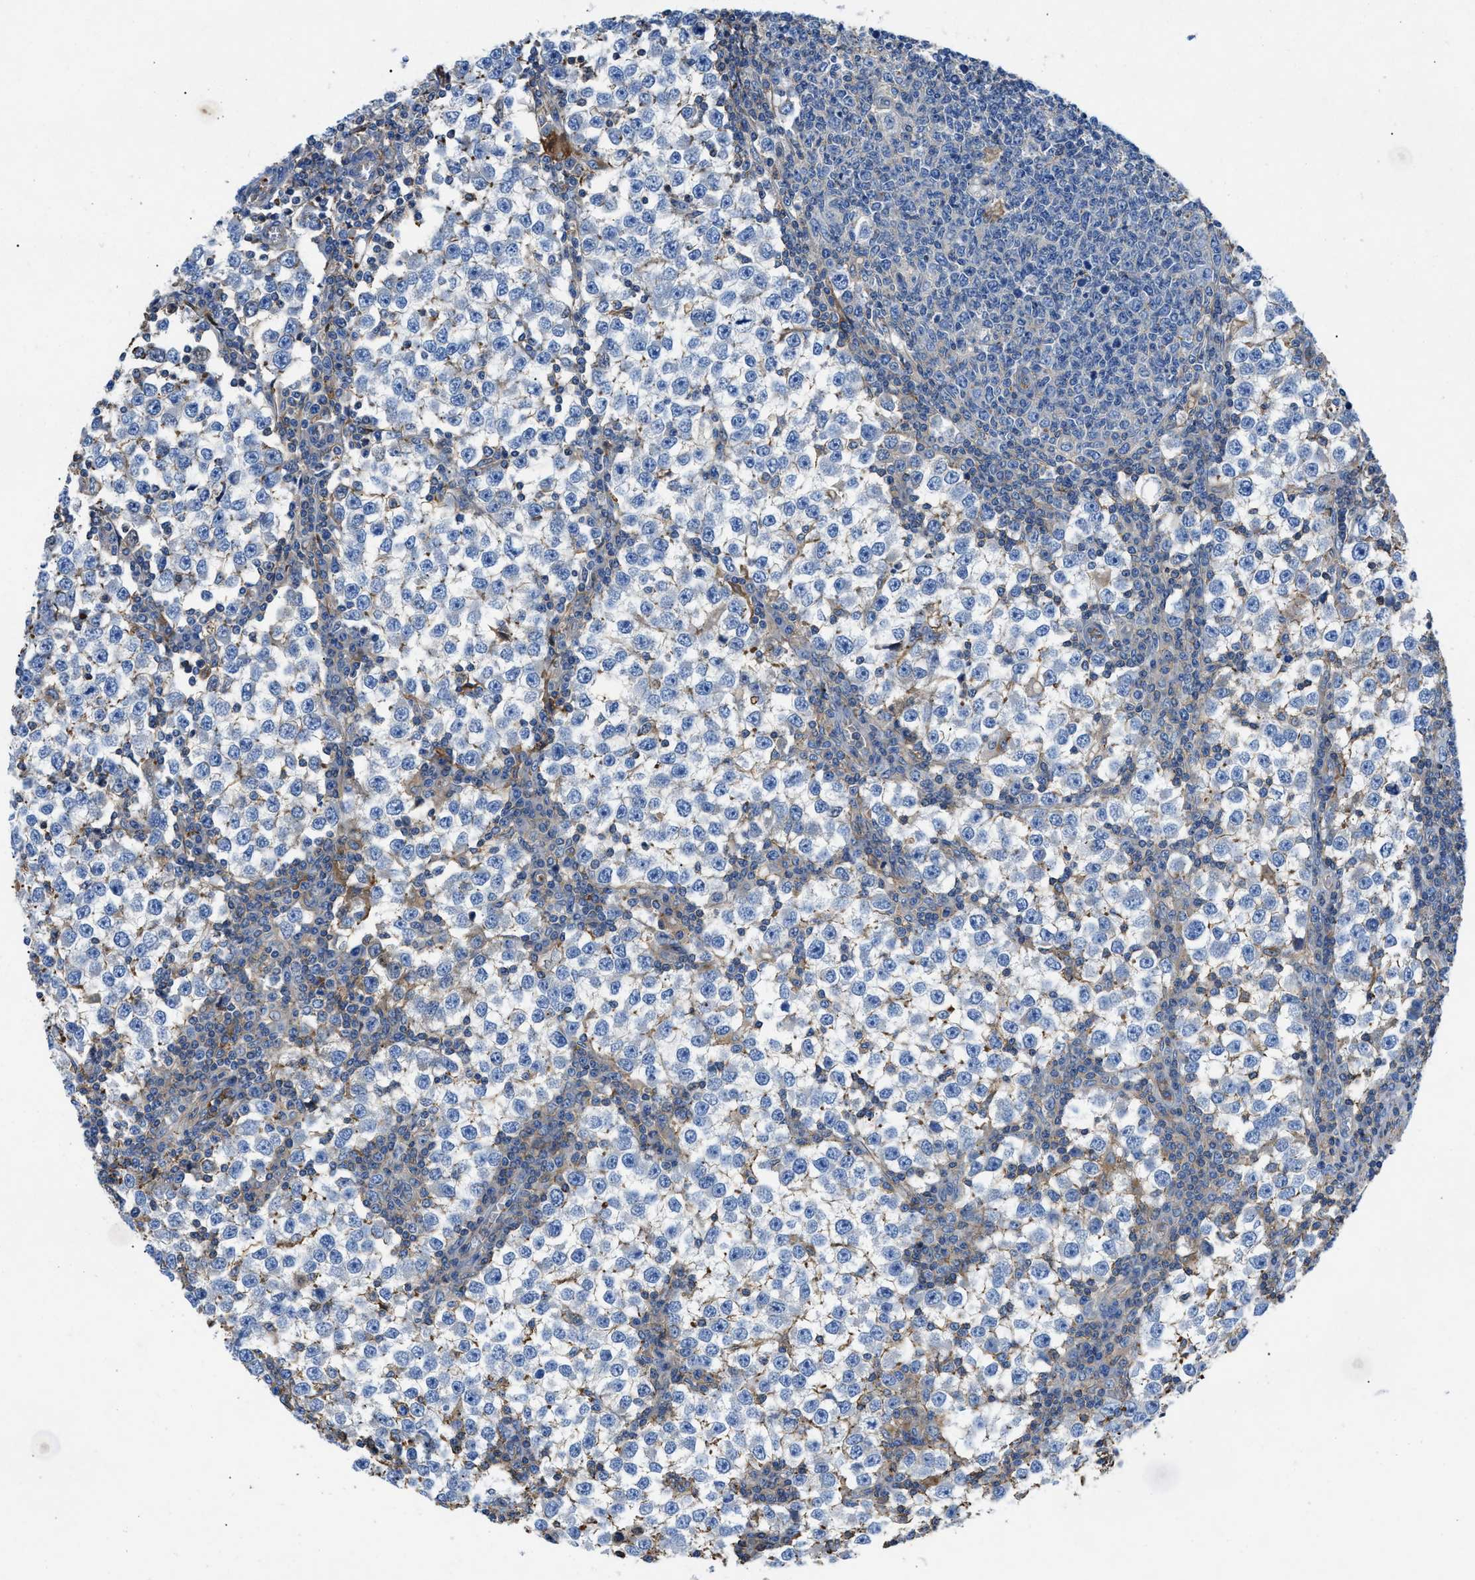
{"staining": {"intensity": "negative", "quantity": "none", "location": "none"}, "tissue": "testis cancer", "cell_type": "Tumor cells", "image_type": "cancer", "snomed": [{"axis": "morphology", "description": "Seminoma, NOS"}, {"axis": "topography", "description": "Testis"}], "caption": "This image is of seminoma (testis) stained with IHC to label a protein in brown with the nuclei are counter-stained blue. There is no positivity in tumor cells.", "gene": "ATP6V0D1", "patient": {"sex": "male", "age": 65}}